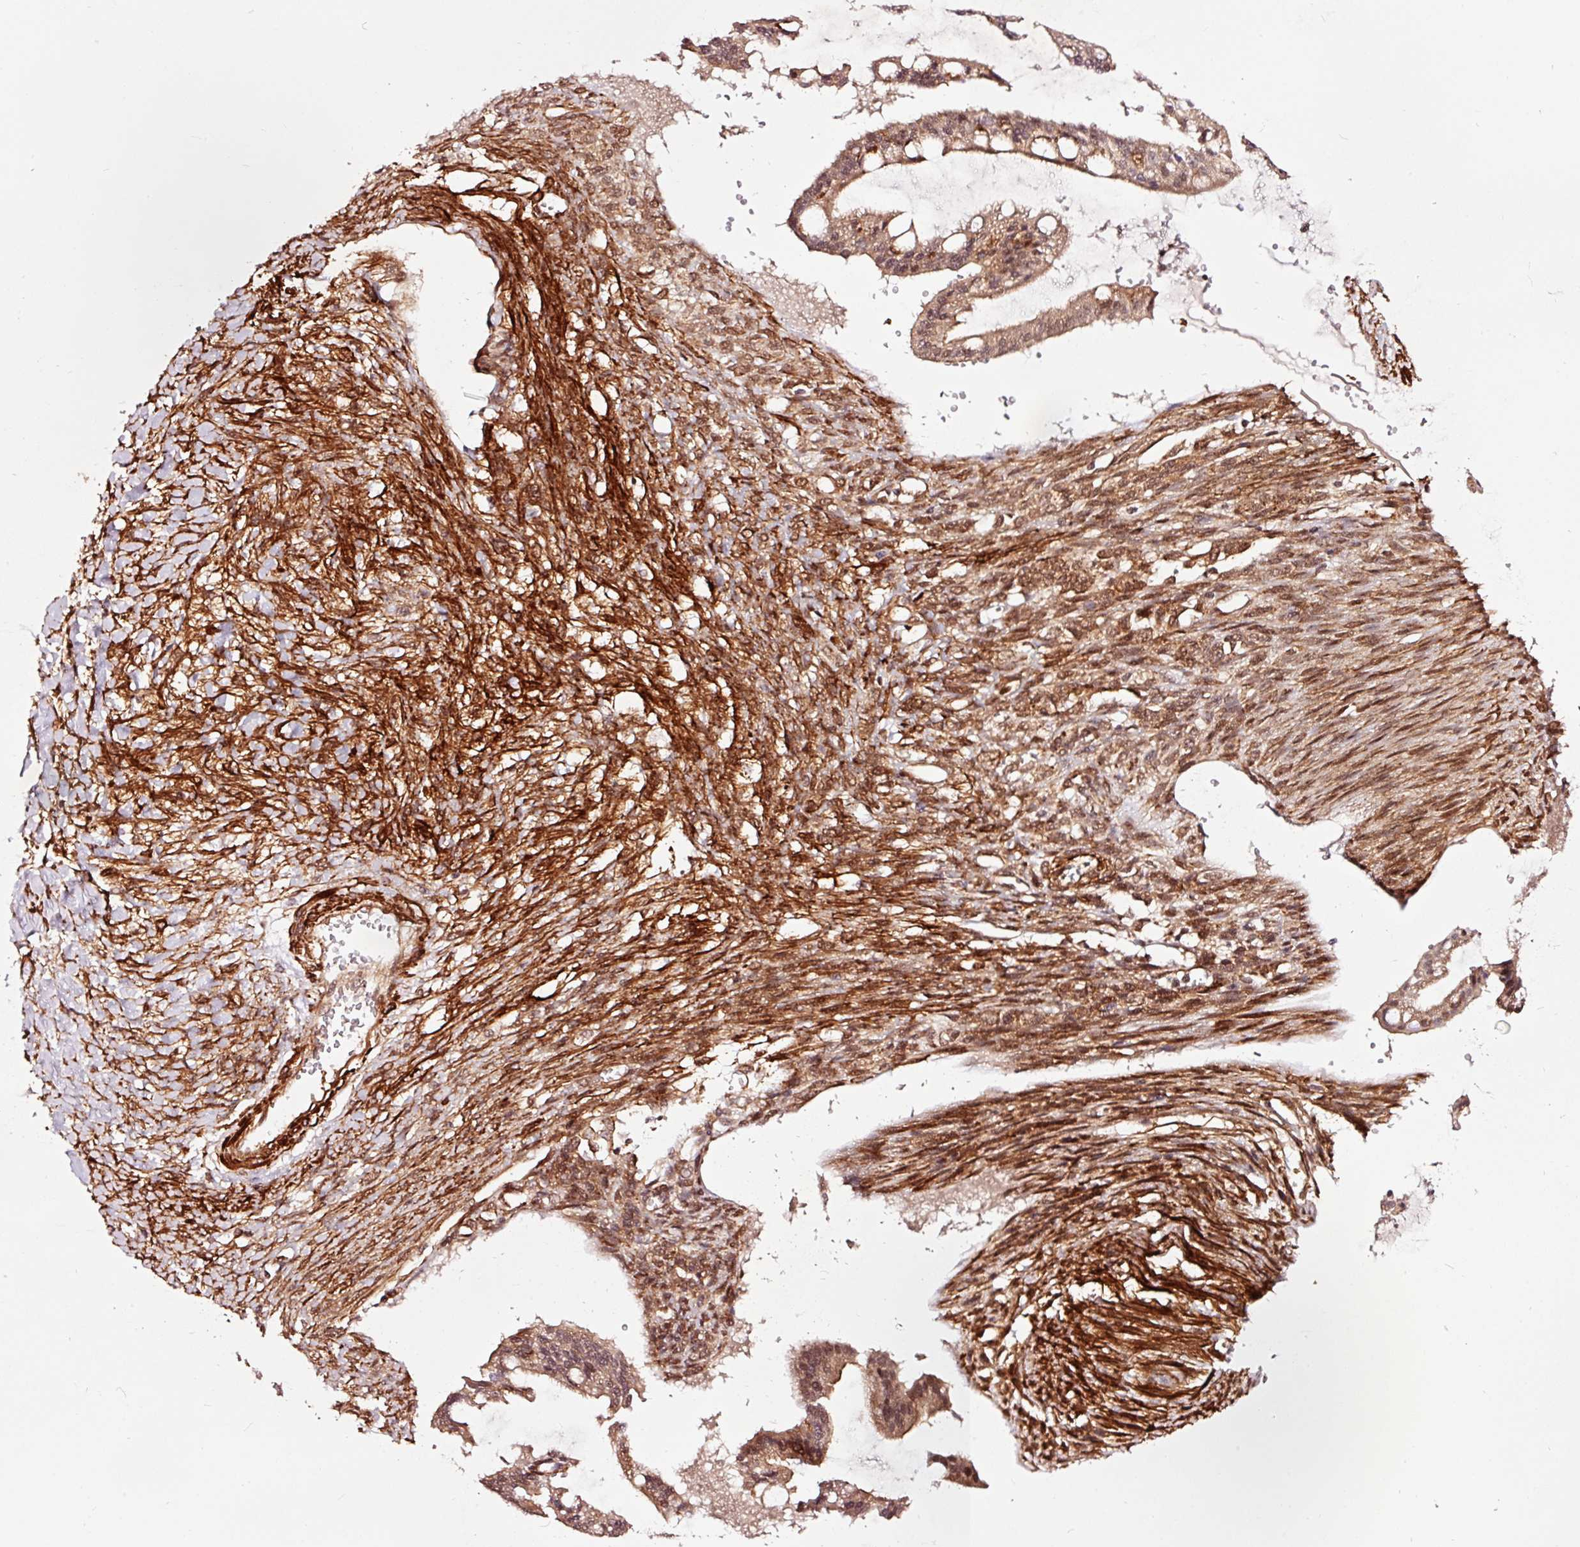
{"staining": {"intensity": "moderate", "quantity": ">75%", "location": "cytoplasmic/membranous,nuclear"}, "tissue": "ovarian cancer", "cell_type": "Tumor cells", "image_type": "cancer", "snomed": [{"axis": "morphology", "description": "Cystadenocarcinoma, mucinous, NOS"}, {"axis": "topography", "description": "Ovary"}], "caption": "Immunohistochemical staining of ovarian cancer (mucinous cystadenocarcinoma) displays medium levels of moderate cytoplasmic/membranous and nuclear protein expression in approximately >75% of tumor cells.", "gene": "TPM1", "patient": {"sex": "female", "age": 73}}